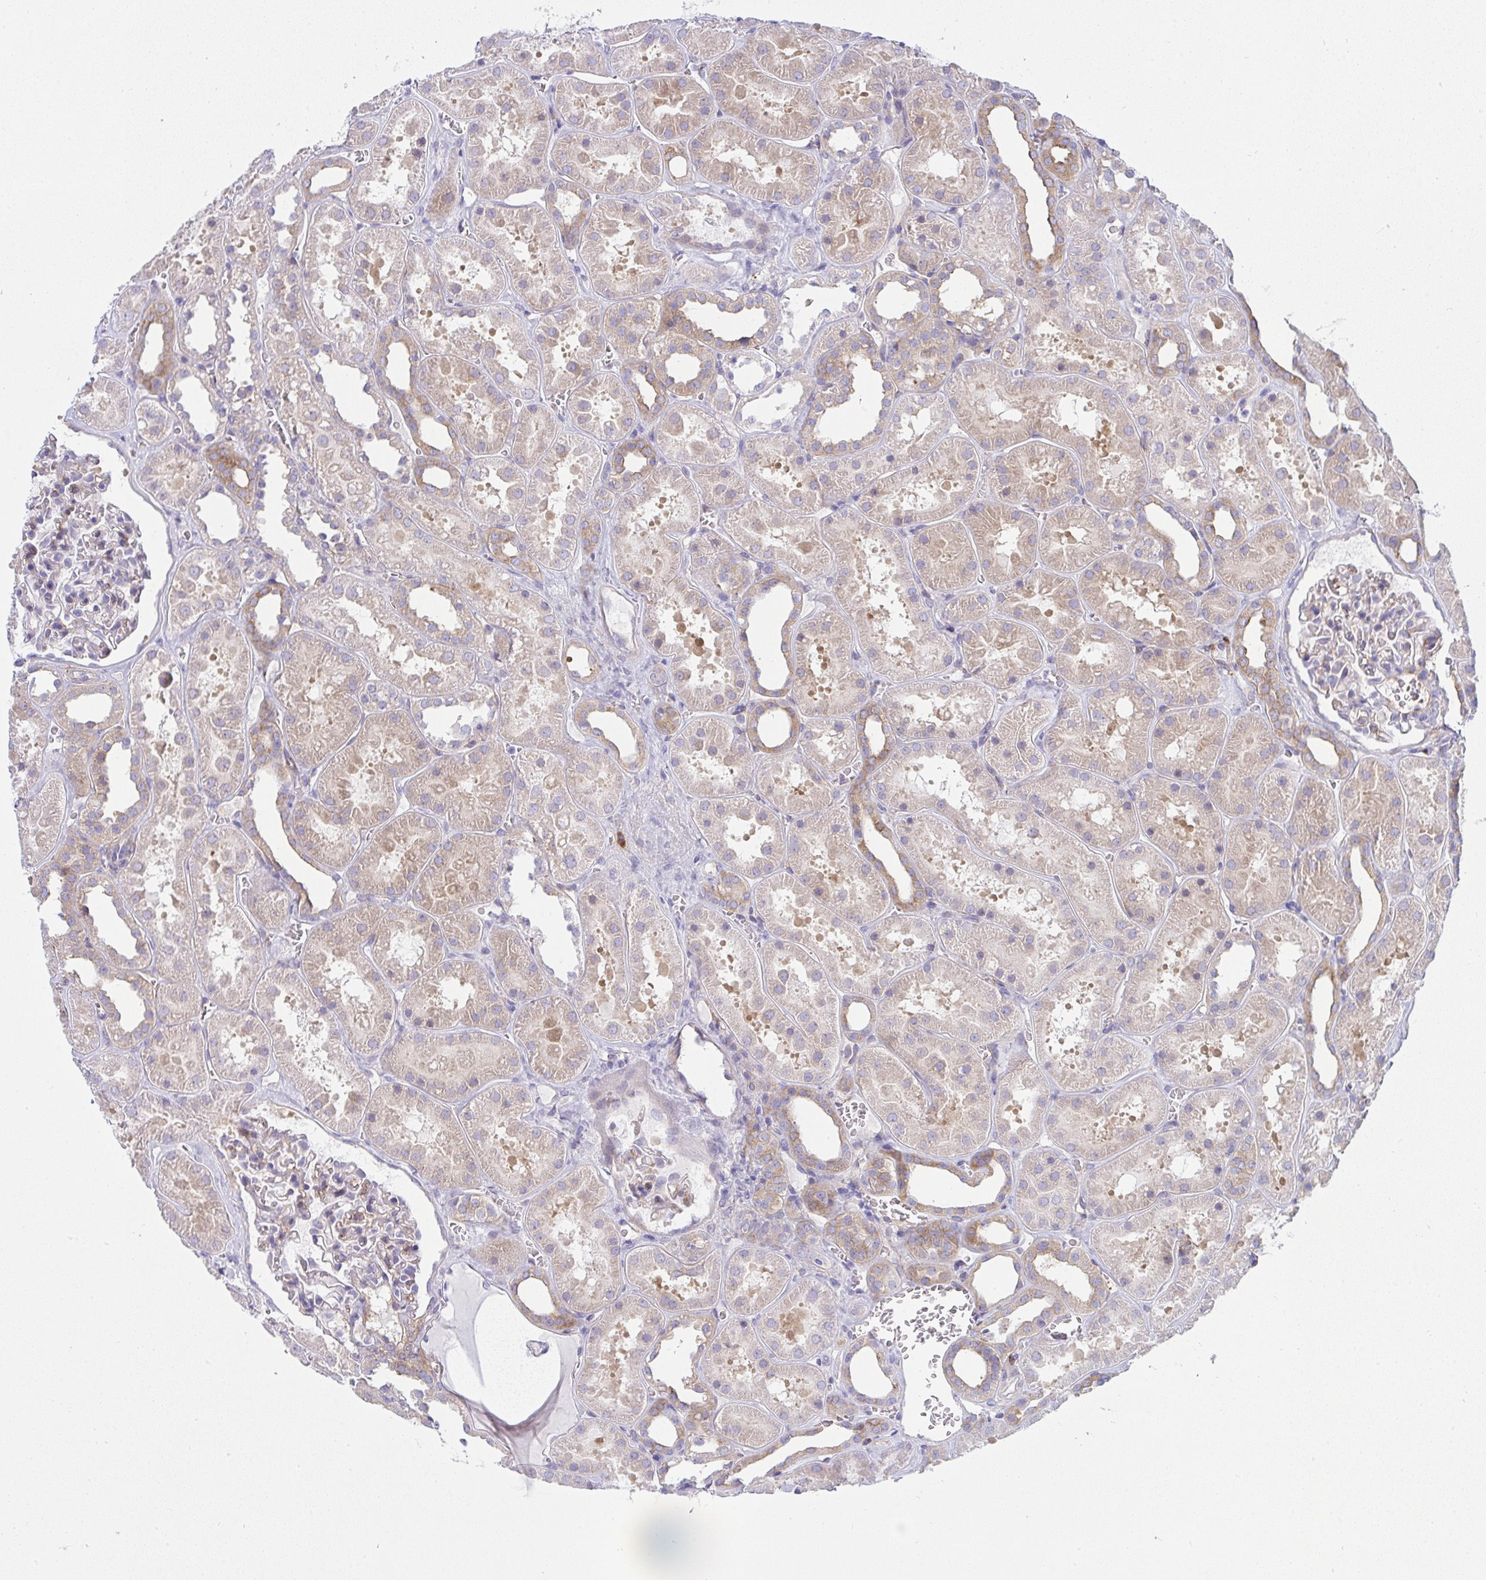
{"staining": {"intensity": "negative", "quantity": "none", "location": "none"}, "tissue": "kidney", "cell_type": "Cells in glomeruli", "image_type": "normal", "snomed": [{"axis": "morphology", "description": "Normal tissue, NOS"}, {"axis": "topography", "description": "Kidney"}], "caption": "DAB (3,3'-diaminobenzidine) immunohistochemical staining of unremarkable kidney exhibits no significant positivity in cells in glomeruli.", "gene": "GAB1", "patient": {"sex": "female", "age": 41}}